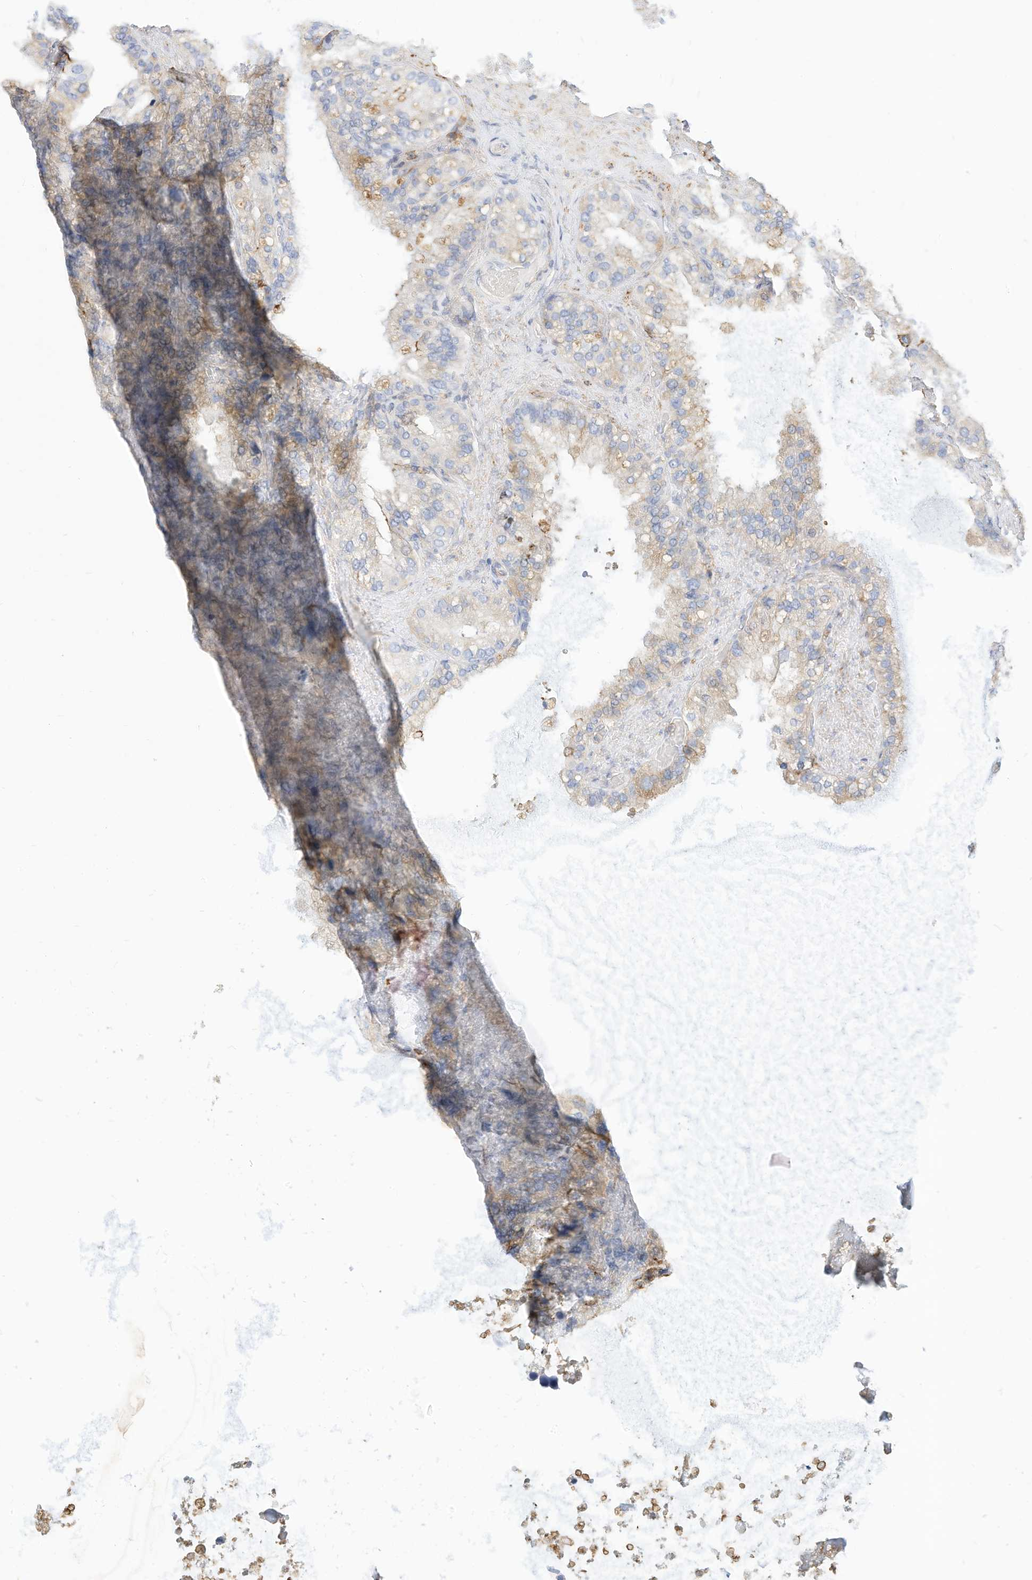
{"staining": {"intensity": "negative", "quantity": "none", "location": "none"}, "tissue": "seminal vesicle", "cell_type": "Glandular cells", "image_type": "normal", "snomed": [{"axis": "morphology", "description": "Normal tissue, NOS"}, {"axis": "topography", "description": "Prostate"}, {"axis": "topography", "description": "Seminal veicle"}], "caption": "DAB immunohistochemical staining of benign human seminal vesicle displays no significant staining in glandular cells. Brightfield microscopy of immunohistochemistry (IHC) stained with DAB (3,3'-diaminobenzidine) (brown) and hematoxylin (blue), captured at high magnification.", "gene": "TXNDC9", "patient": {"sex": "male", "age": 68}}